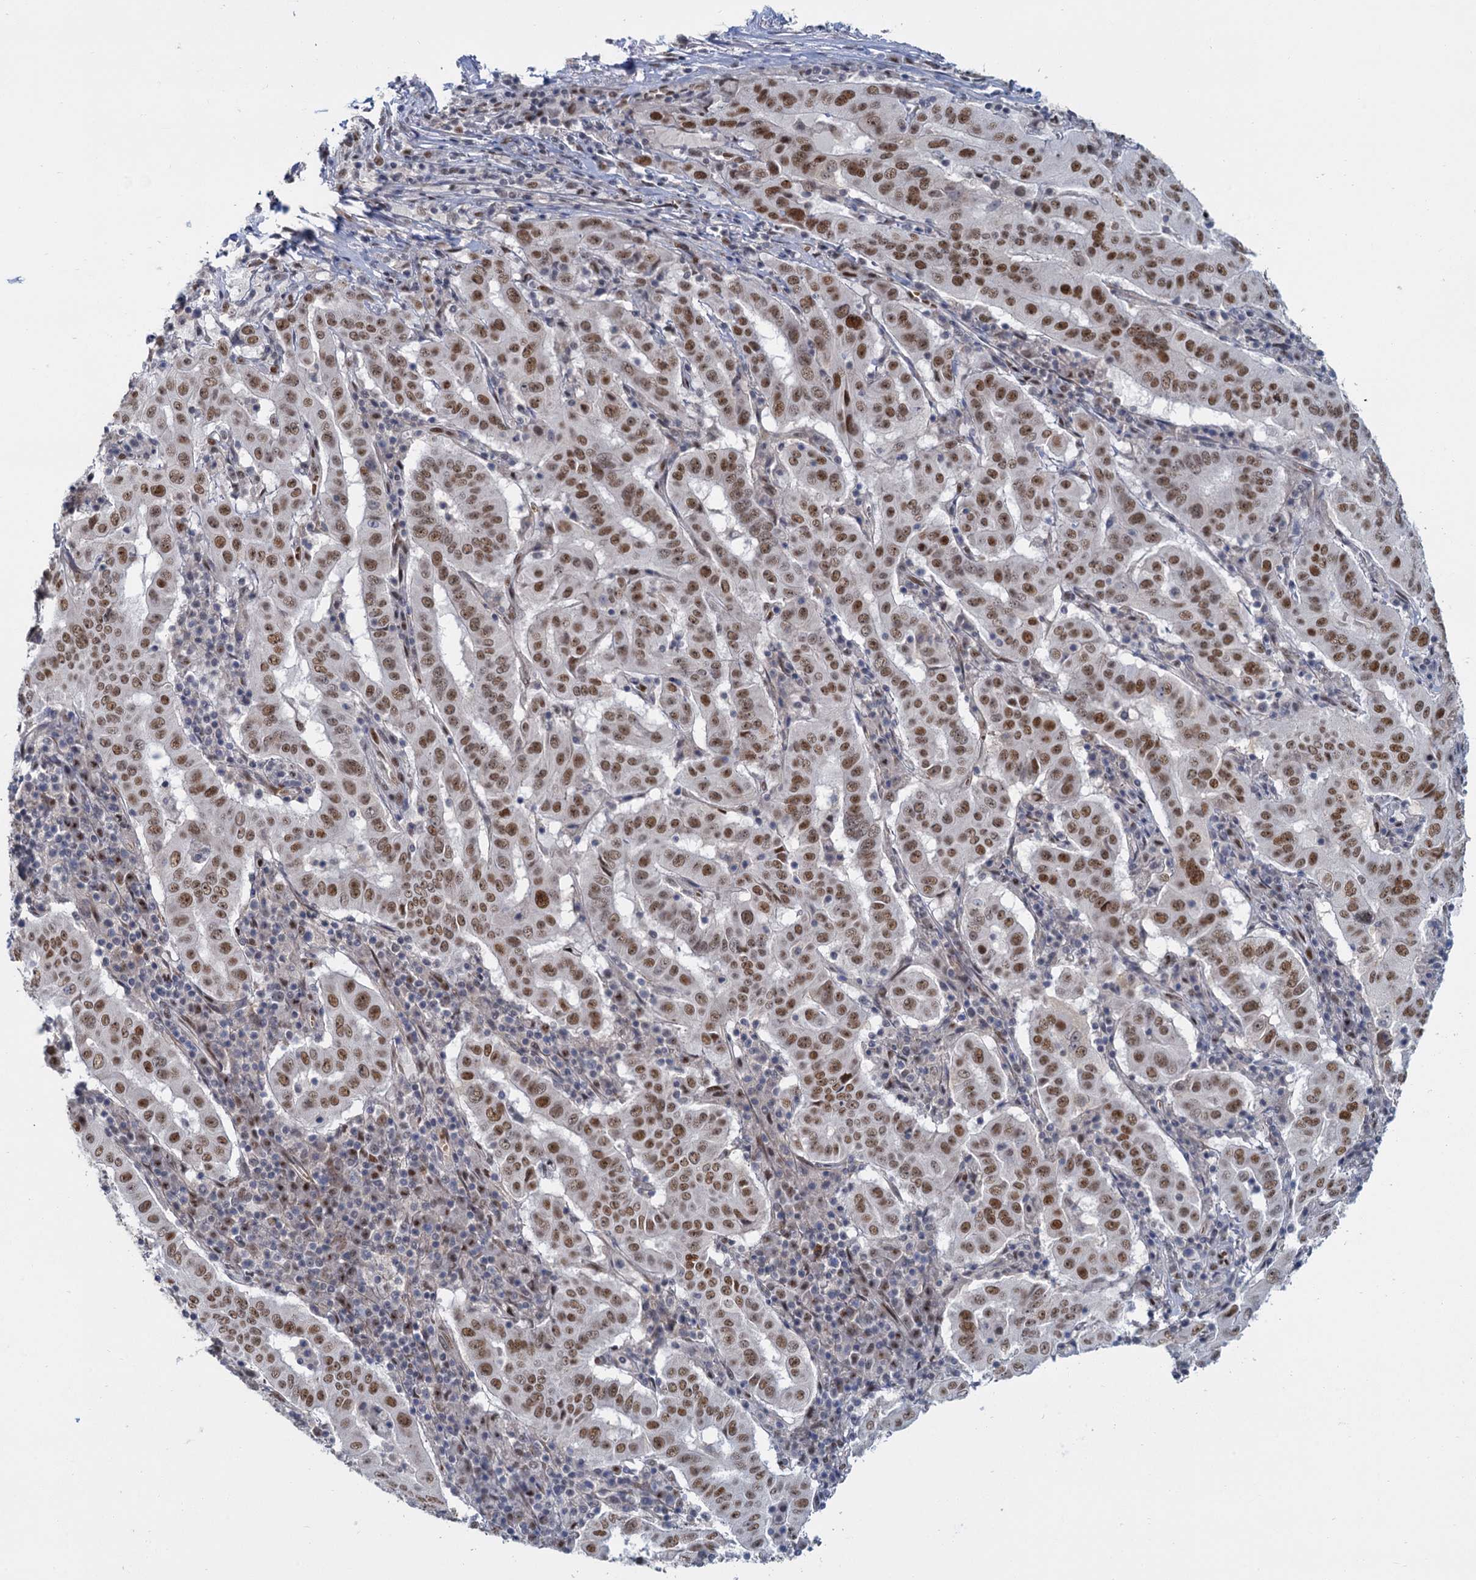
{"staining": {"intensity": "moderate", "quantity": ">75%", "location": "nuclear"}, "tissue": "pancreatic cancer", "cell_type": "Tumor cells", "image_type": "cancer", "snomed": [{"axis": "morphology", "description": "Adenocarcinoma, NOS"}, {"axis": "topography", "description": "Pancreas"}], "caption": "This histopathology image shows immunohistochemistry staining of adenocarcinoma (pancreatic), with medium moderate nuclear expression in about >75% of tumor cells.", "gene": "RPRD1A", "patient": {"sex": "male", "age": 63}}